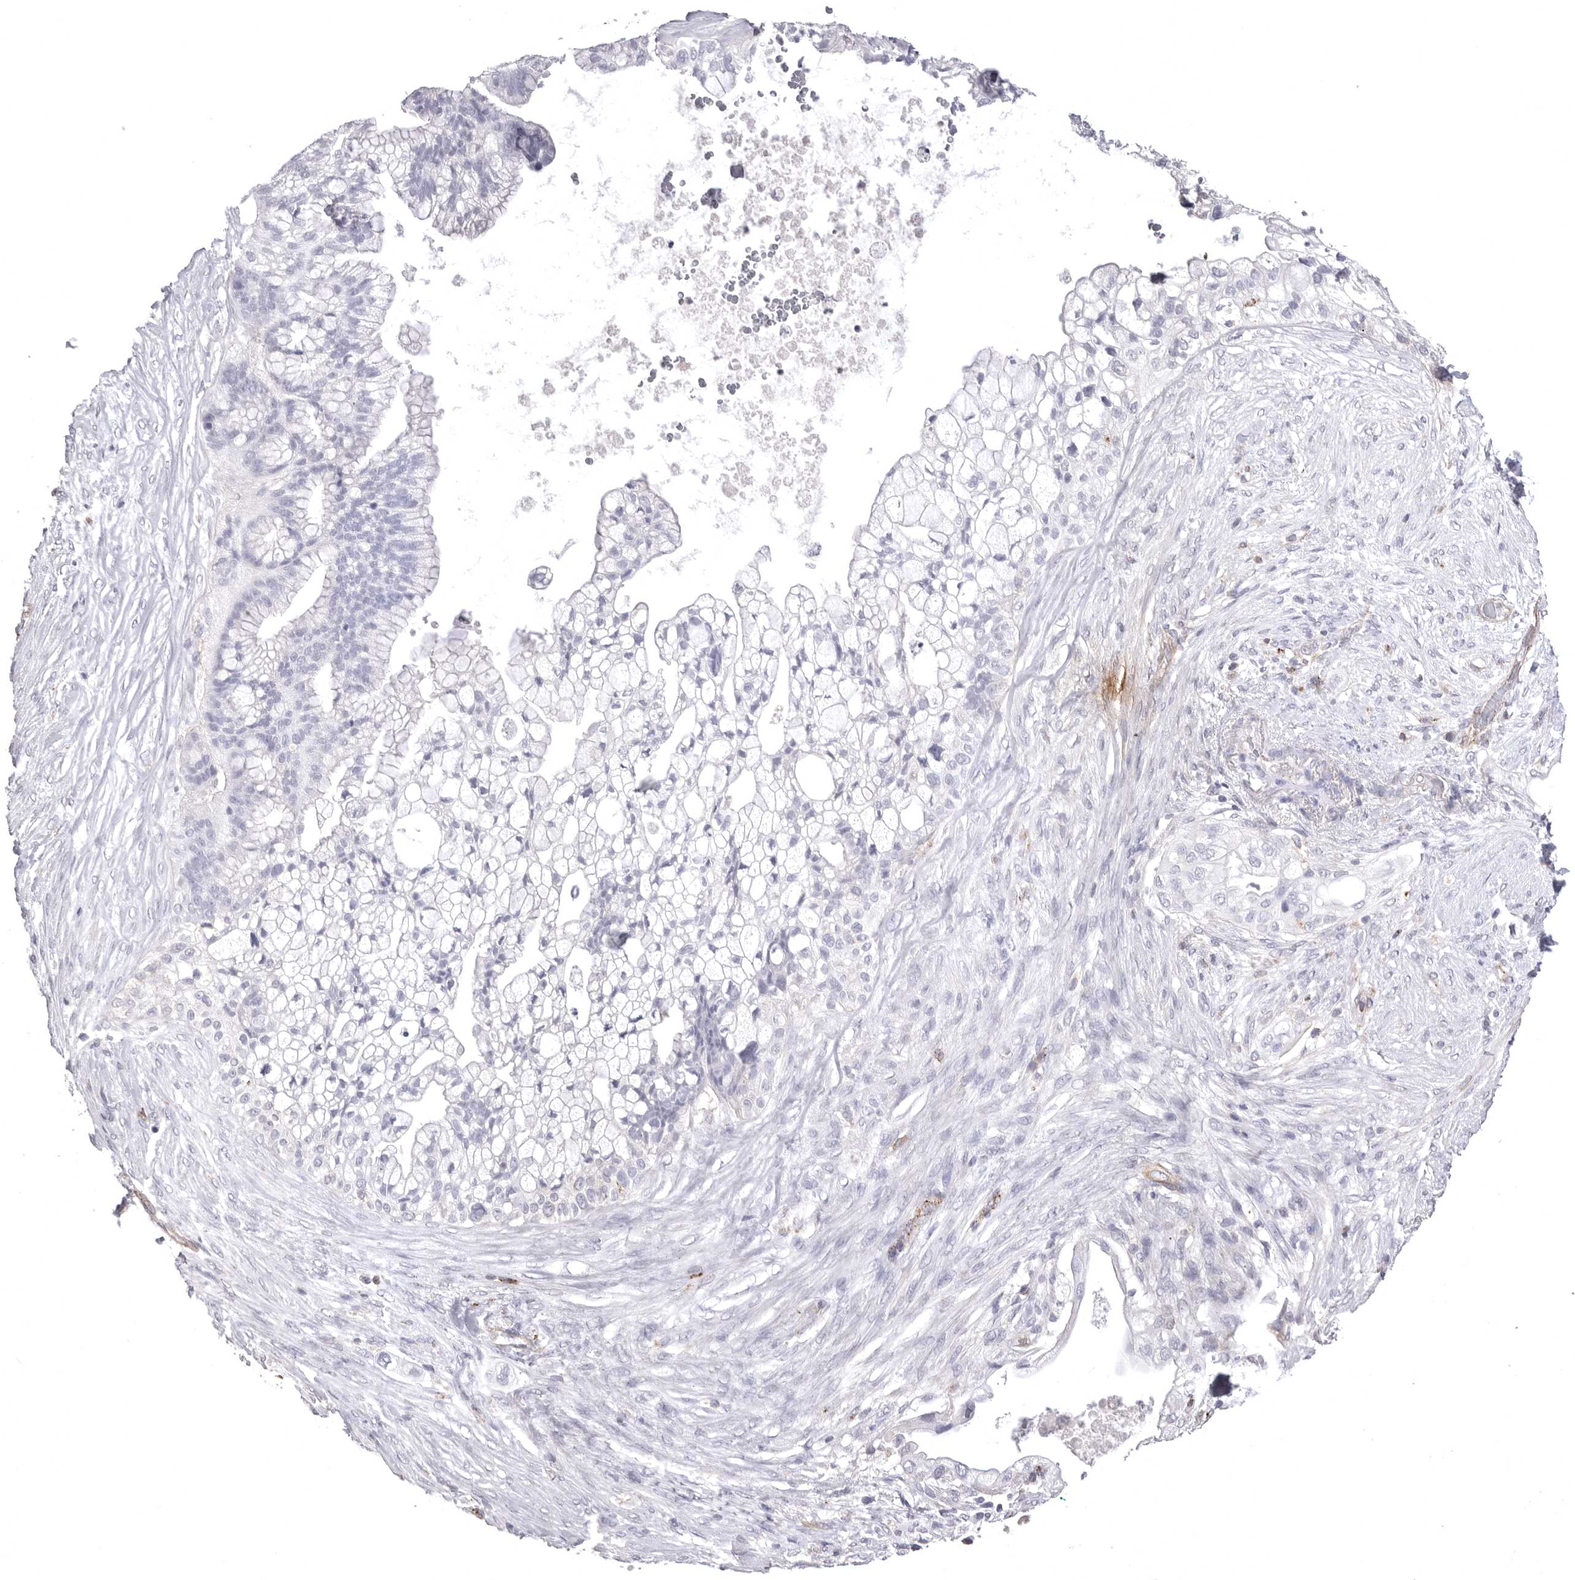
{"staining": {"intensity": "negative", "quantity": "none", "location": "none"}, "tissue": "pancreatic cancer", "cell_type": "Tumor cells", "image_type": "cancer", "snomed": [{"axis": "morphology", "description": "Adenocarcinoma, NOS"}, {"axis": "topography", "description": "Pancreas"}], "caption": "IHC micrograph of neoplastic tissue: pancreatic cancer stained with DAB demonstrates no significant protein positivity in tumor cells. The staining is performed using DAB brown chromogen with nuclei counter-stained in using hematoxylin.", "gene": "PSPN", "patient": {"sex": "male", "age": 53}}